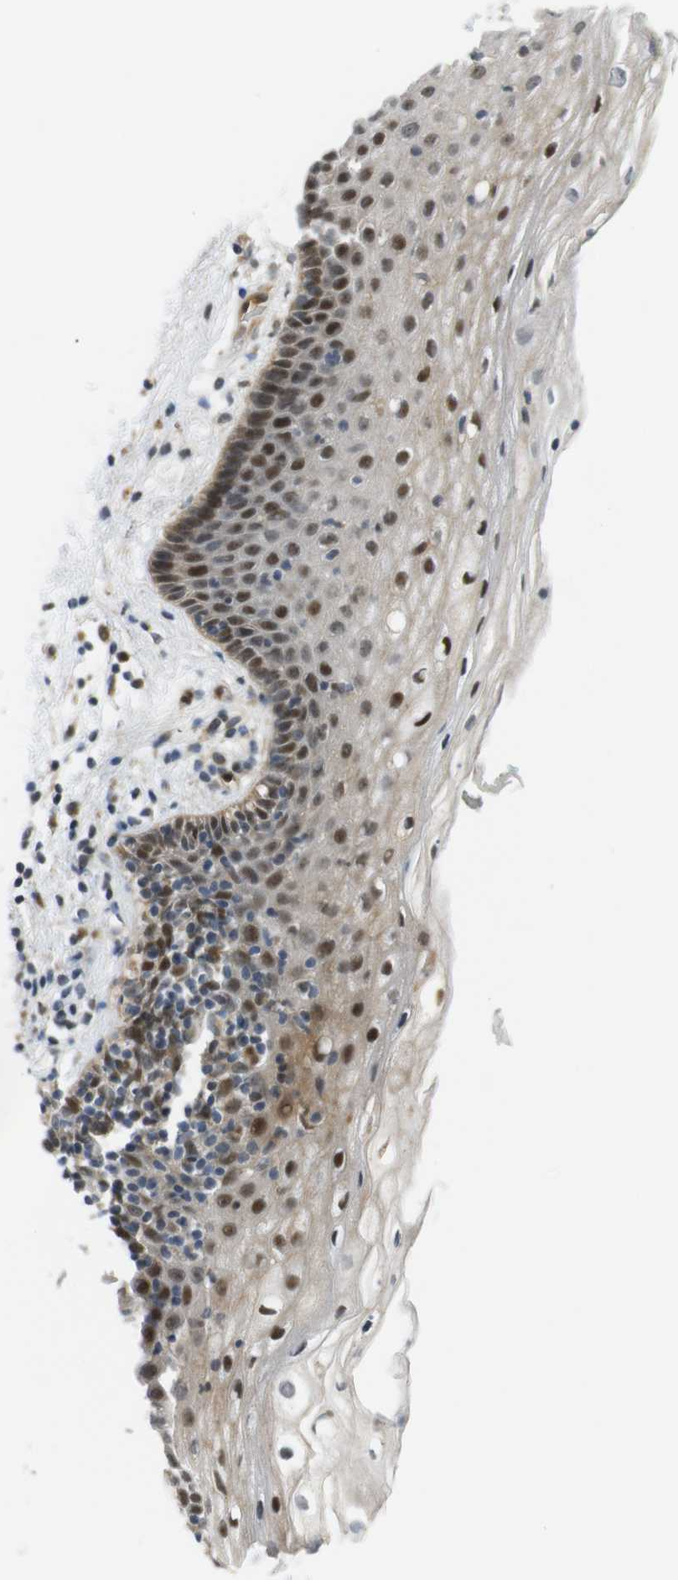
{"staining": {"intensity": "moderate", "quantity": "25%-75%", "location": "nuclear"}, "tissue": "vagina", "cell_type": "Squamous epithelial cells", "image_type": "normal", "snomed": [{"axis": "morphology", "description": "Normal tissue, NOS"}, {"axis": "topography", "description": "Vagina"}], "caption": "Protein expression analysis of normal human vagina reveals moderate nuclear expression in approximately 25%-75% of squamous epithelial cells.", "gene": "TSPAN9", "patient": {"sex": "female", "age": 44}}